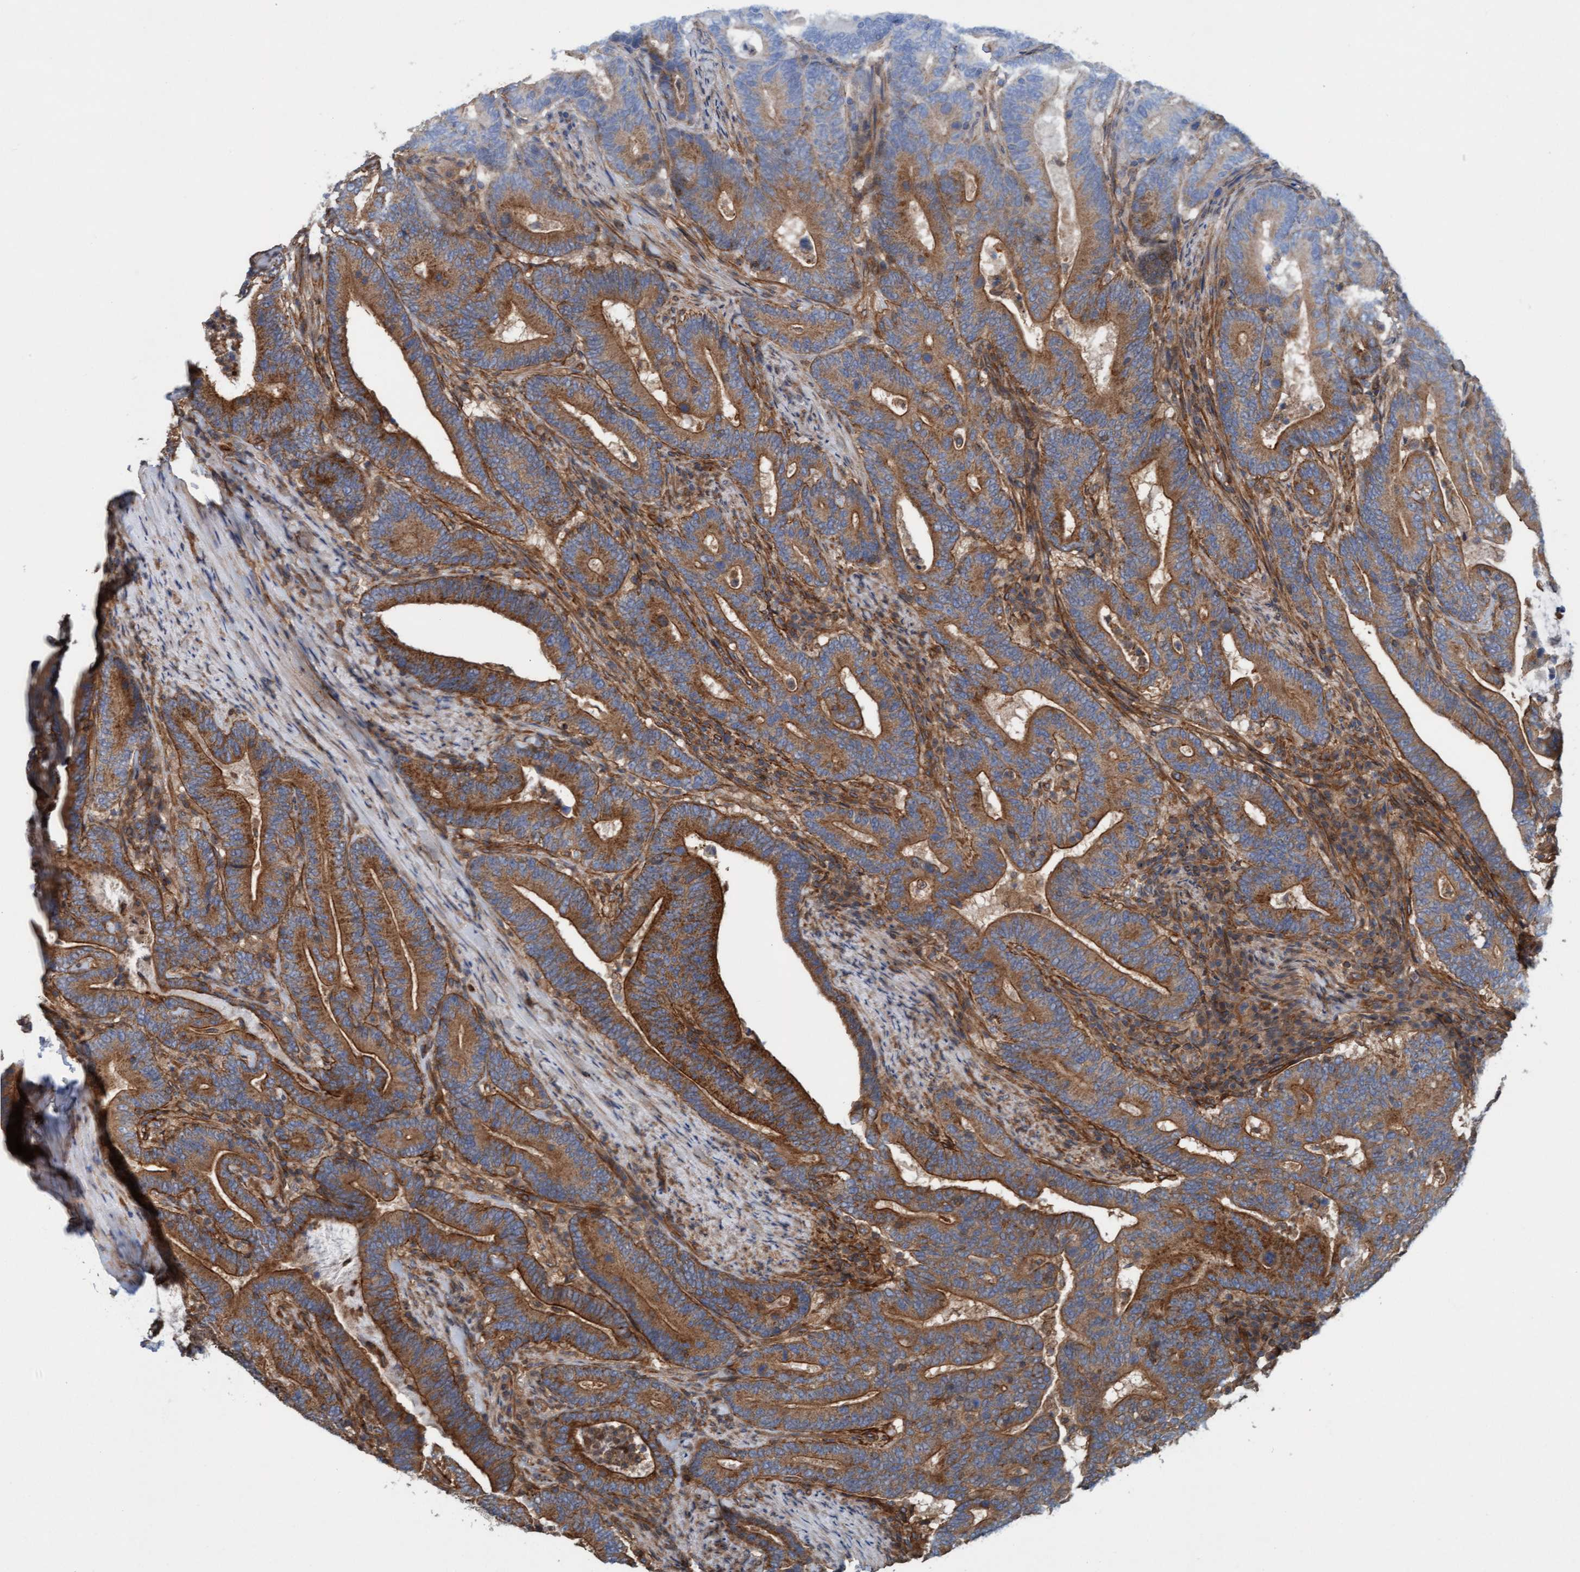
{"staining": {"intensity": "strong", "quantity": ">75%", "location": "cytoplasmic/membranous"}, "tissue": "colorectal cancer", "cell_type": "Tumor cells", "image_type": "cancer", "snomed": [{"axis": "morphology", "description": "Adenocarcinoma, NOS"}, {"axis": "topography", "description": "Colon"}], "caption": "Immunohistochemical staining of human colorectal cancer shows strong cytoplasmic/membranous protein positivity in approximately >75% of tumor cells. (IHC, brightfield microscopy, high magnification).", "gene": "ERAL1", "patient": {"sex": "female", "age": 66}}